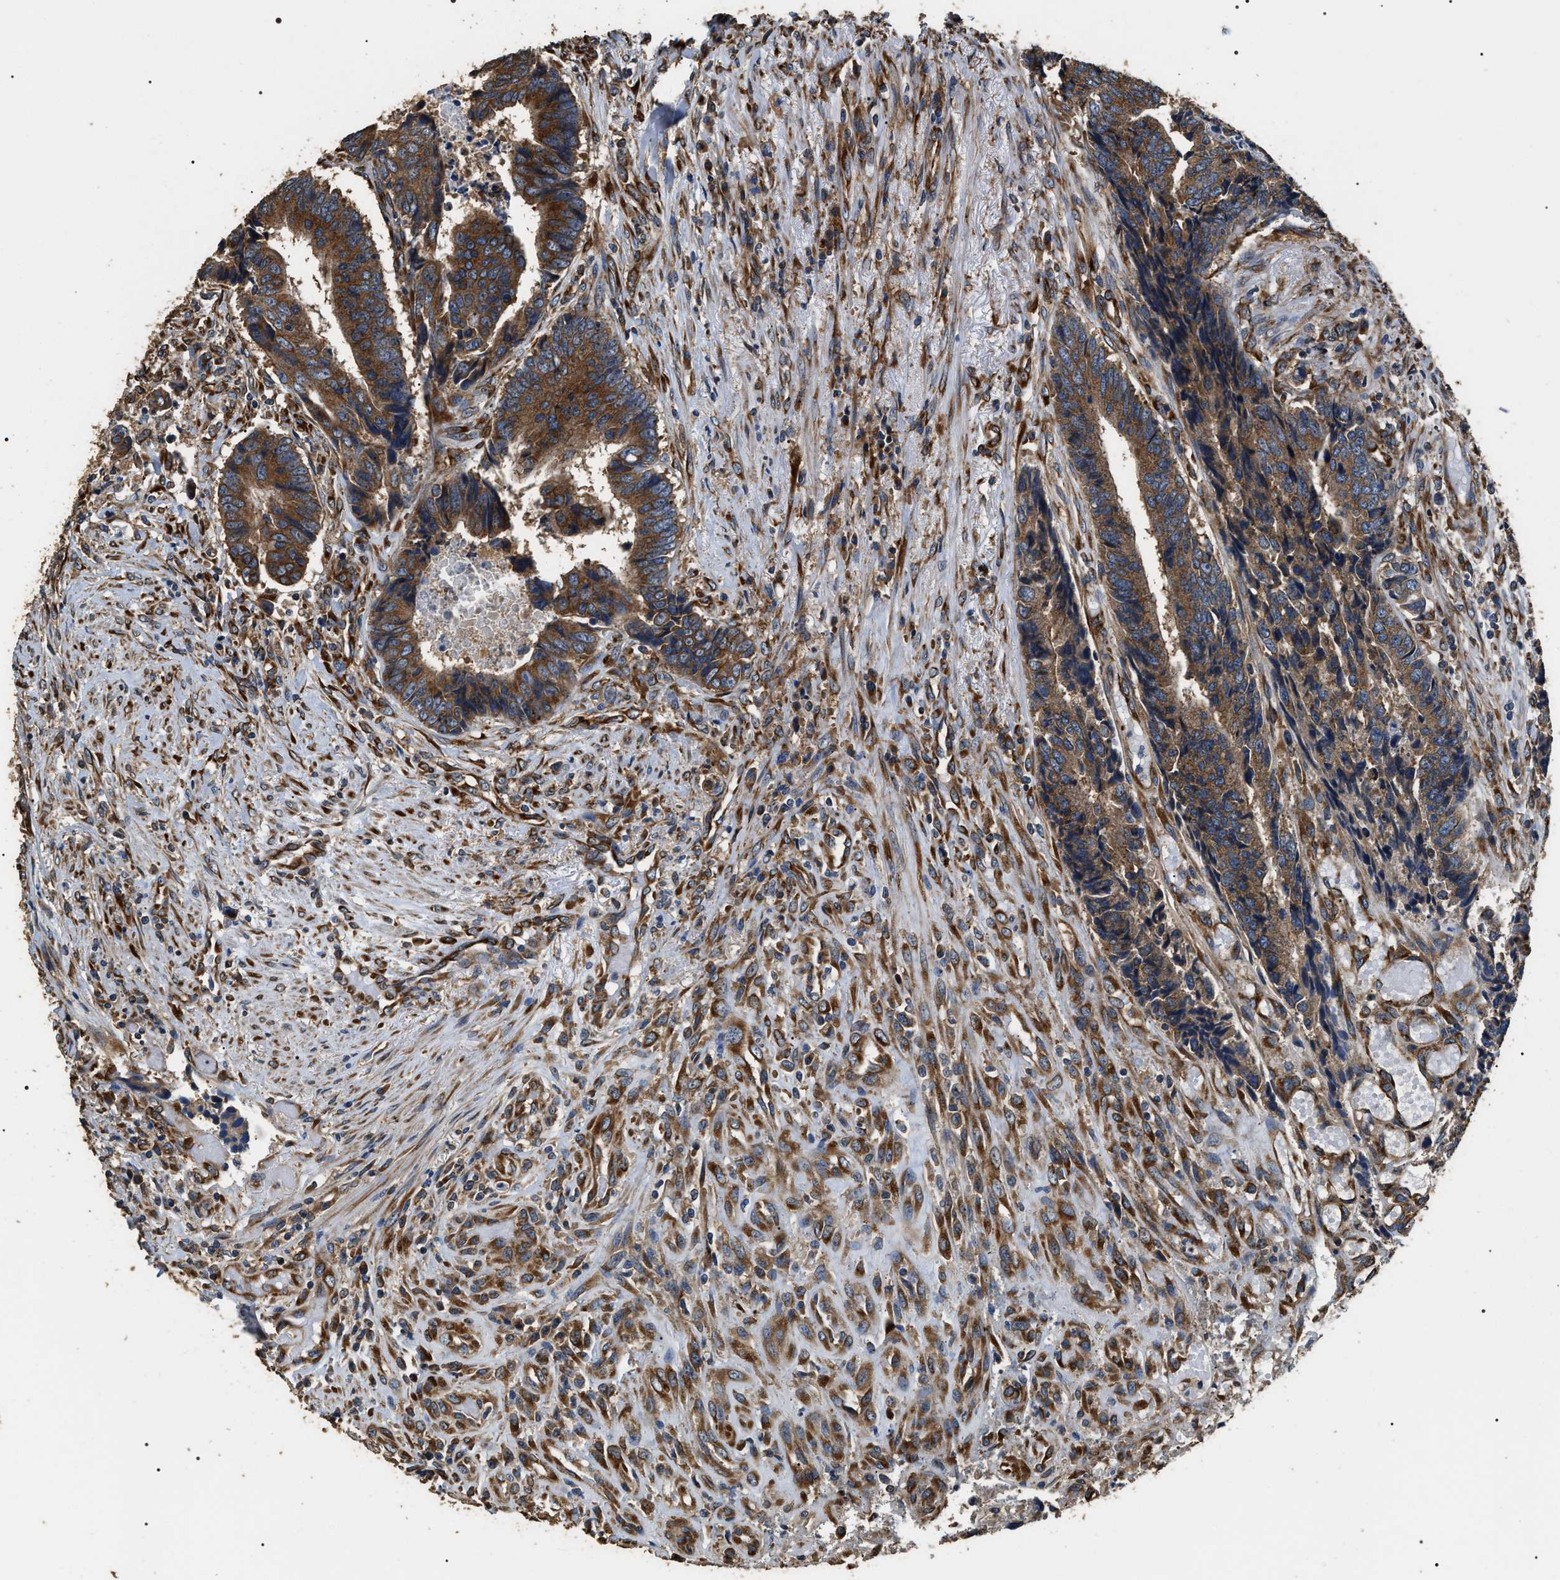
{"staining": {"intensity": "moderate", "quantity": ">75%", "location": "cytoplasmic/membranous"}, "tissue": "colorectal cancer", "cell_type": "Tumor cells", "image_type": "cancer", "snomed": [{"axis": "morphology", "description": "Adenocarcinoma, NOS"}, {"axis": "topography", "description": "Rectum"}], "caption": "Immunohistochemical staining of colorectal adenocarcinoma demonstrates medium levels of moderate cytoplasmic/membranous expression in approximately >75% of tumor cells.", "gene": "KTN1", "patient": {"sex": "male", "age": 84}}